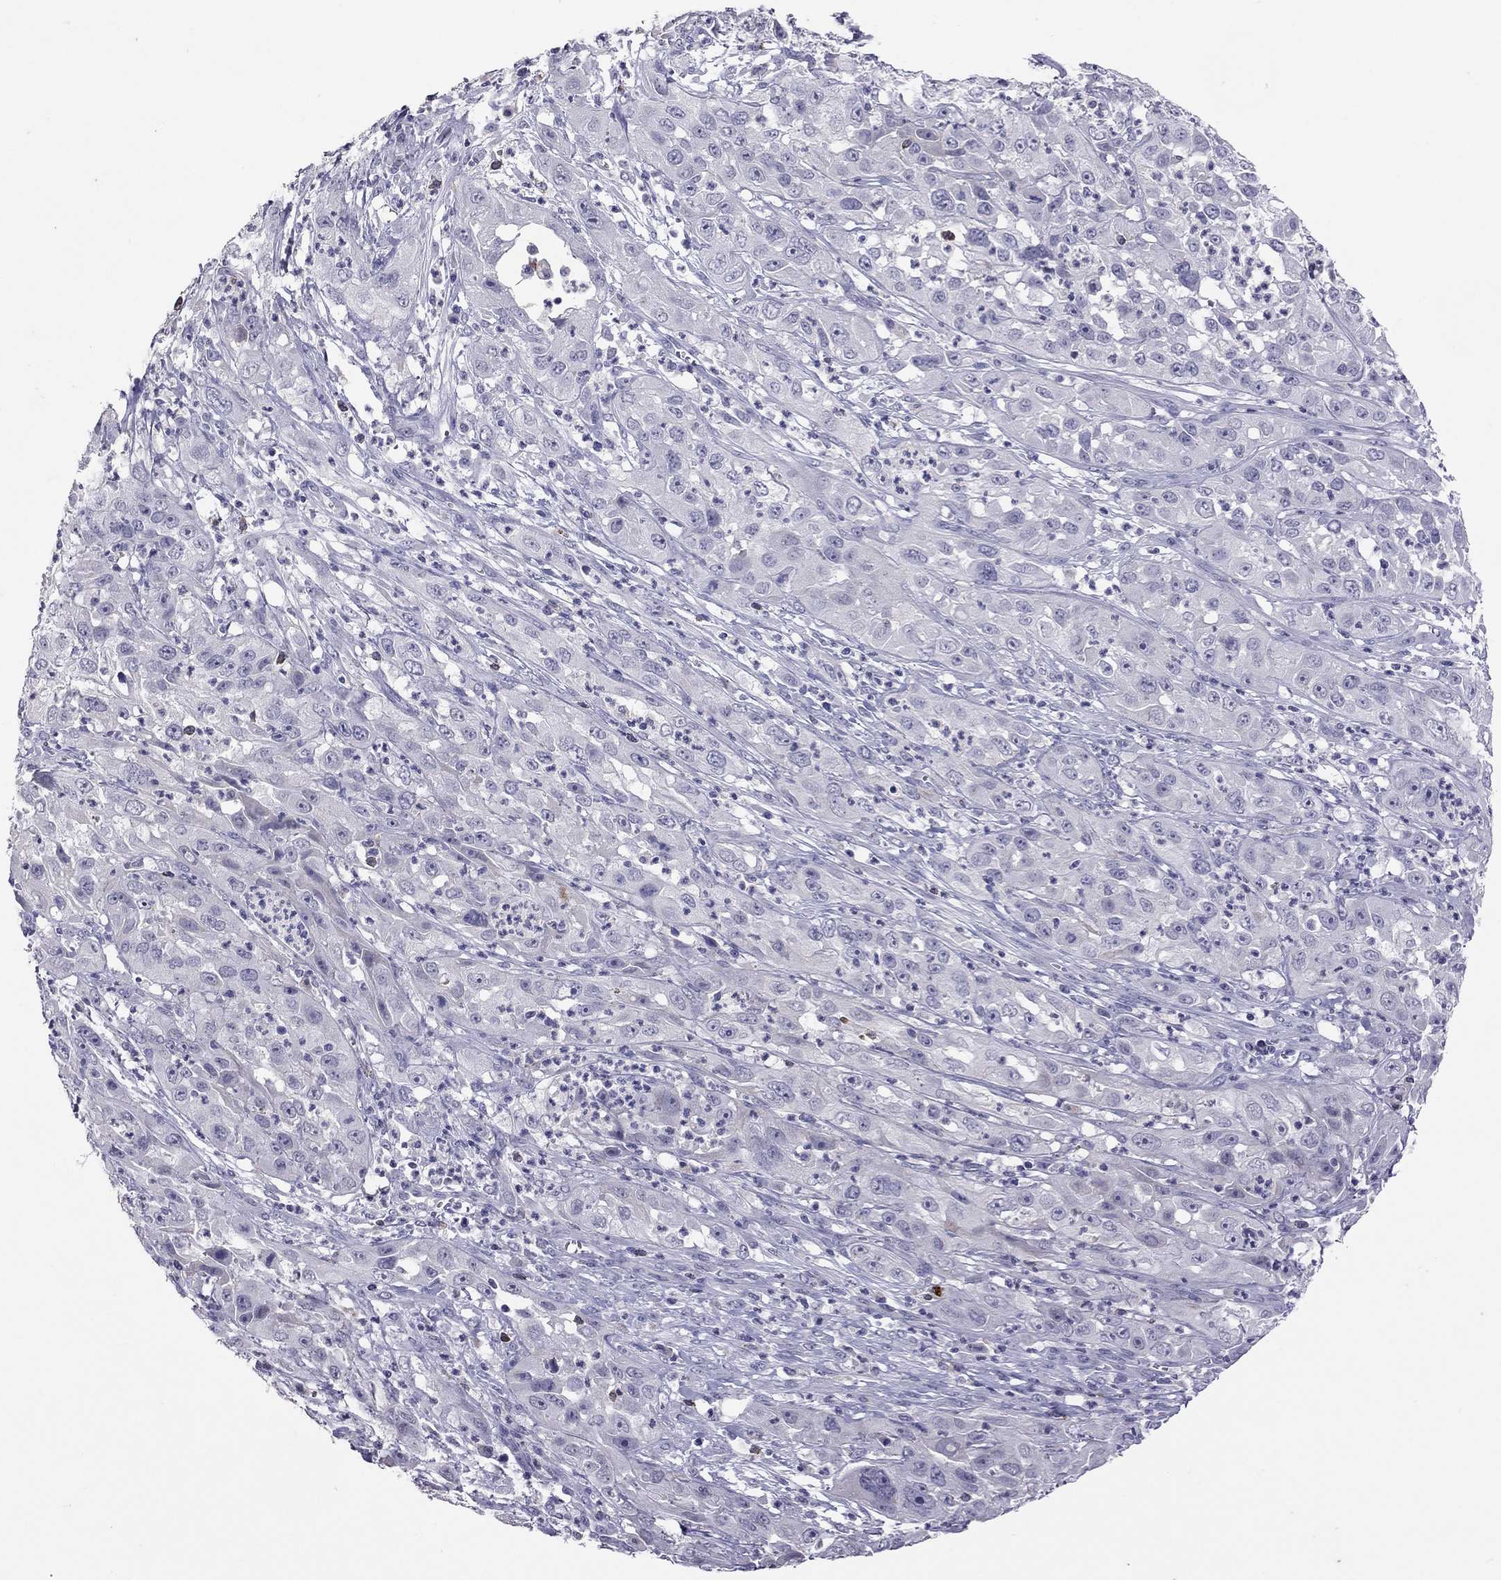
{"staining": {"intensity": "negative", "quantity": "none", "location": "none"}, "tissue": "cervical cancer", "cell_type": "Tumor cells", "image_type": "cancer", "snomed": [{"axis": "morphology", "description": "Squamous cell carcinoma, NOS"}, {"axis": "topography", "description": "Cervix"}], "caption": "Cervical cancer was stained to show a protein in brown. There is no significant positivity in tumor cells.", "gene": "SLAMF1", "patient": {"sex": "female", "age": 32}}